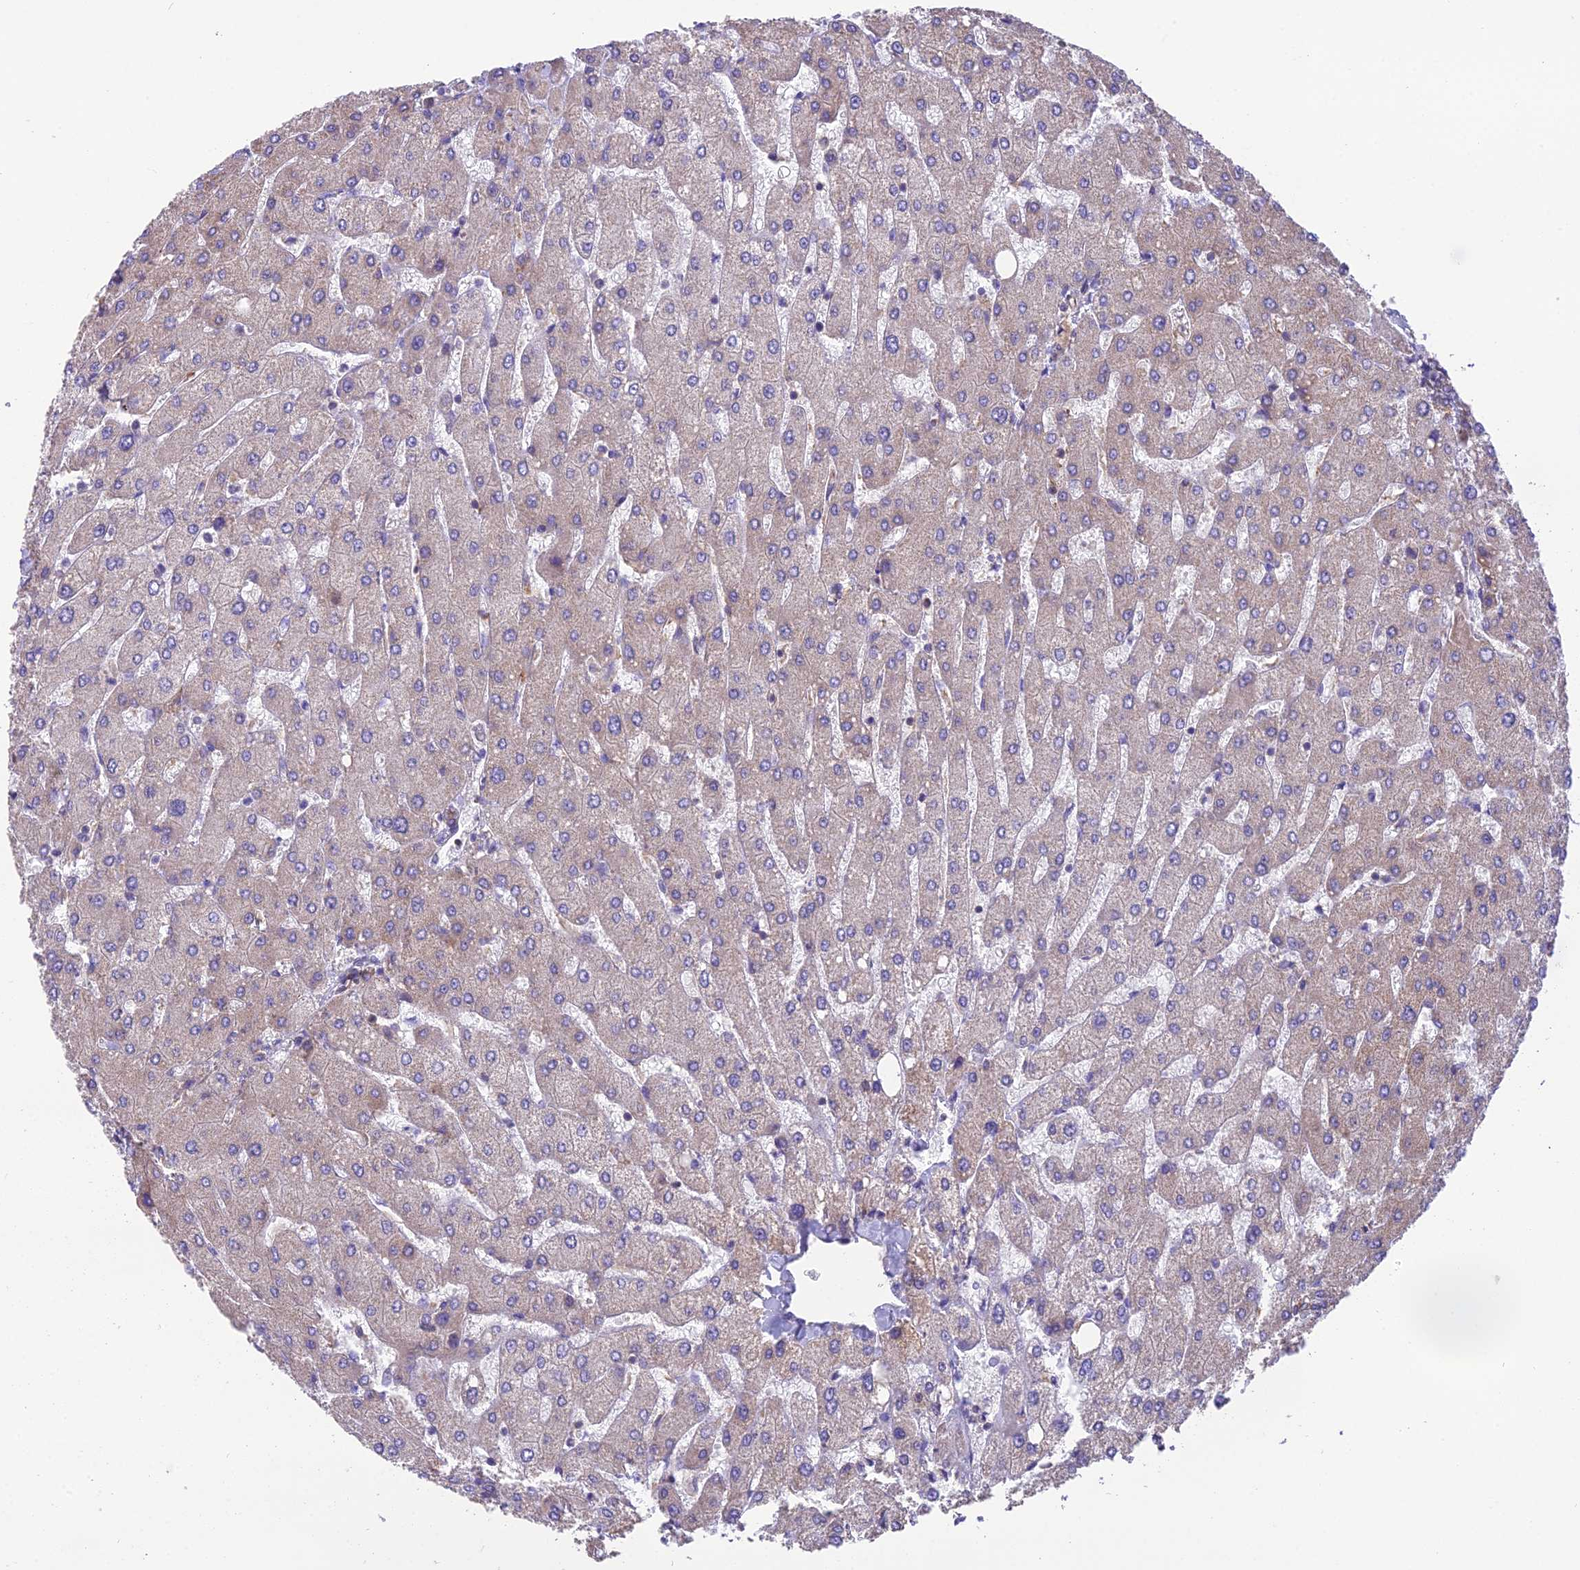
{"staining": {"intensity": "moderate", "quantity": ">75%", "location": "cytoplasmic/membranous"}, "tissue": "liver", "cell_type": "Cholangiocytes", "image_type": "normal", "snomed": [{"axis": "morphology", "description": "Normal tissue, NOS"}, {"axis": "topography", "description": "Liver"}], "caption": "The micrograph exhibits a brown stain indicating the presence of a protein in the cytoplasmic/membranous of cholangiocytes in liver.", "gene": "BLOC1S4", "patient": {"sex": "male", "age": 55}}